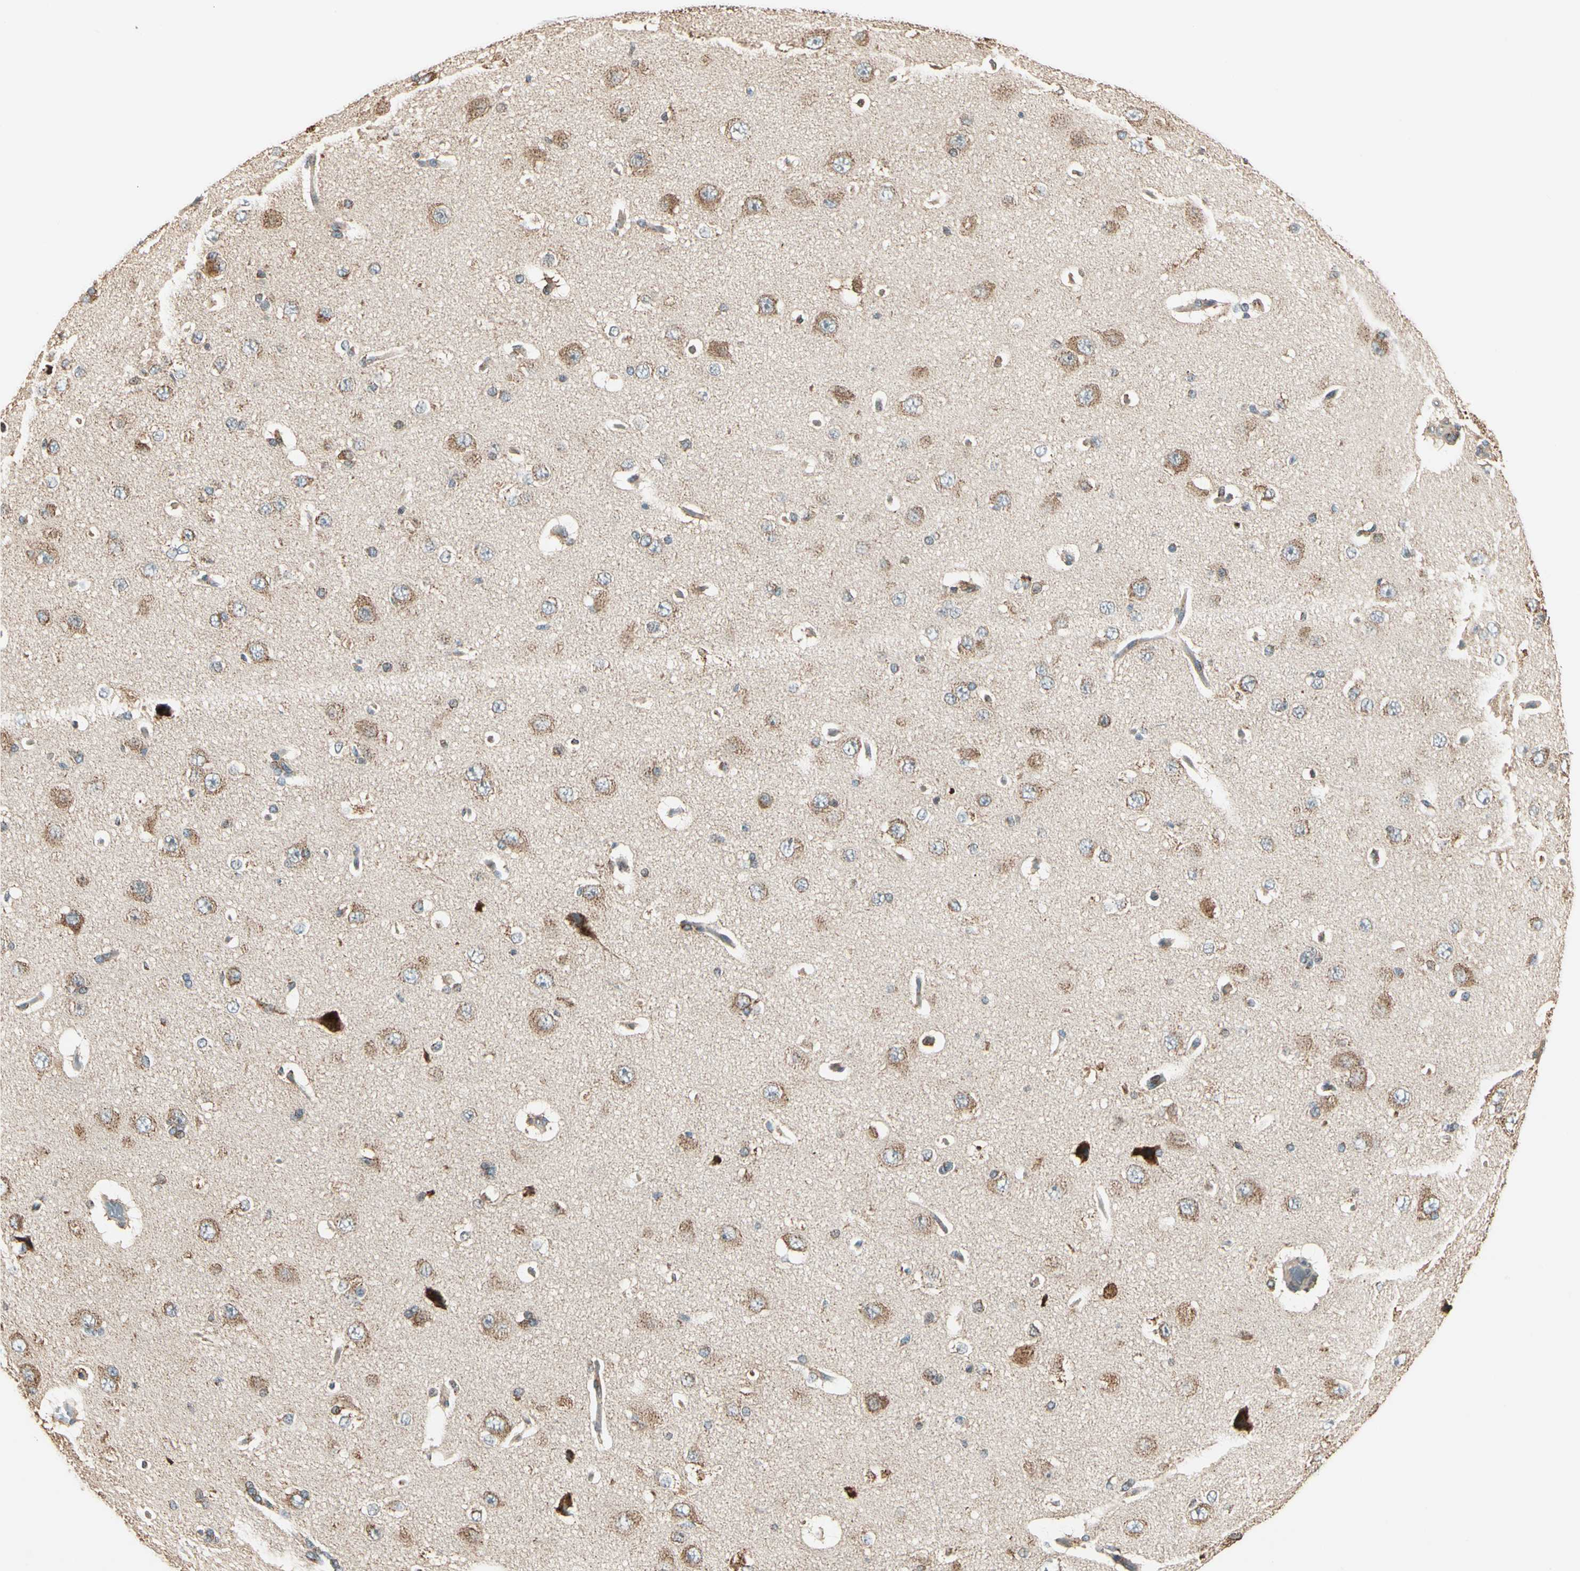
{"staining": {"intensity": "weak", "quantity": ">75%", "location": "cytoplasmic/membranous"}, "tissue": "cerebral cortex", "cell_type": "Endothelial cells", "image_type": "normal", "snomed": [{"axis": "morphology", "description": "Normal tissue, NOS"}, {"axis": "topography", "description": "Cerebral cortex"}], "caption": "Brown immunohistochemical staining in benign cerebral cortex displays weak cytoplasmic/membranous staining in approximately >75% of endothelial cells. (DAB (3,3'-diaminobenzidine) IHC with brightfield microscopy, high magnification).", "gene": "IP6K2", "patient": {"sex": "female", "age": 45}}